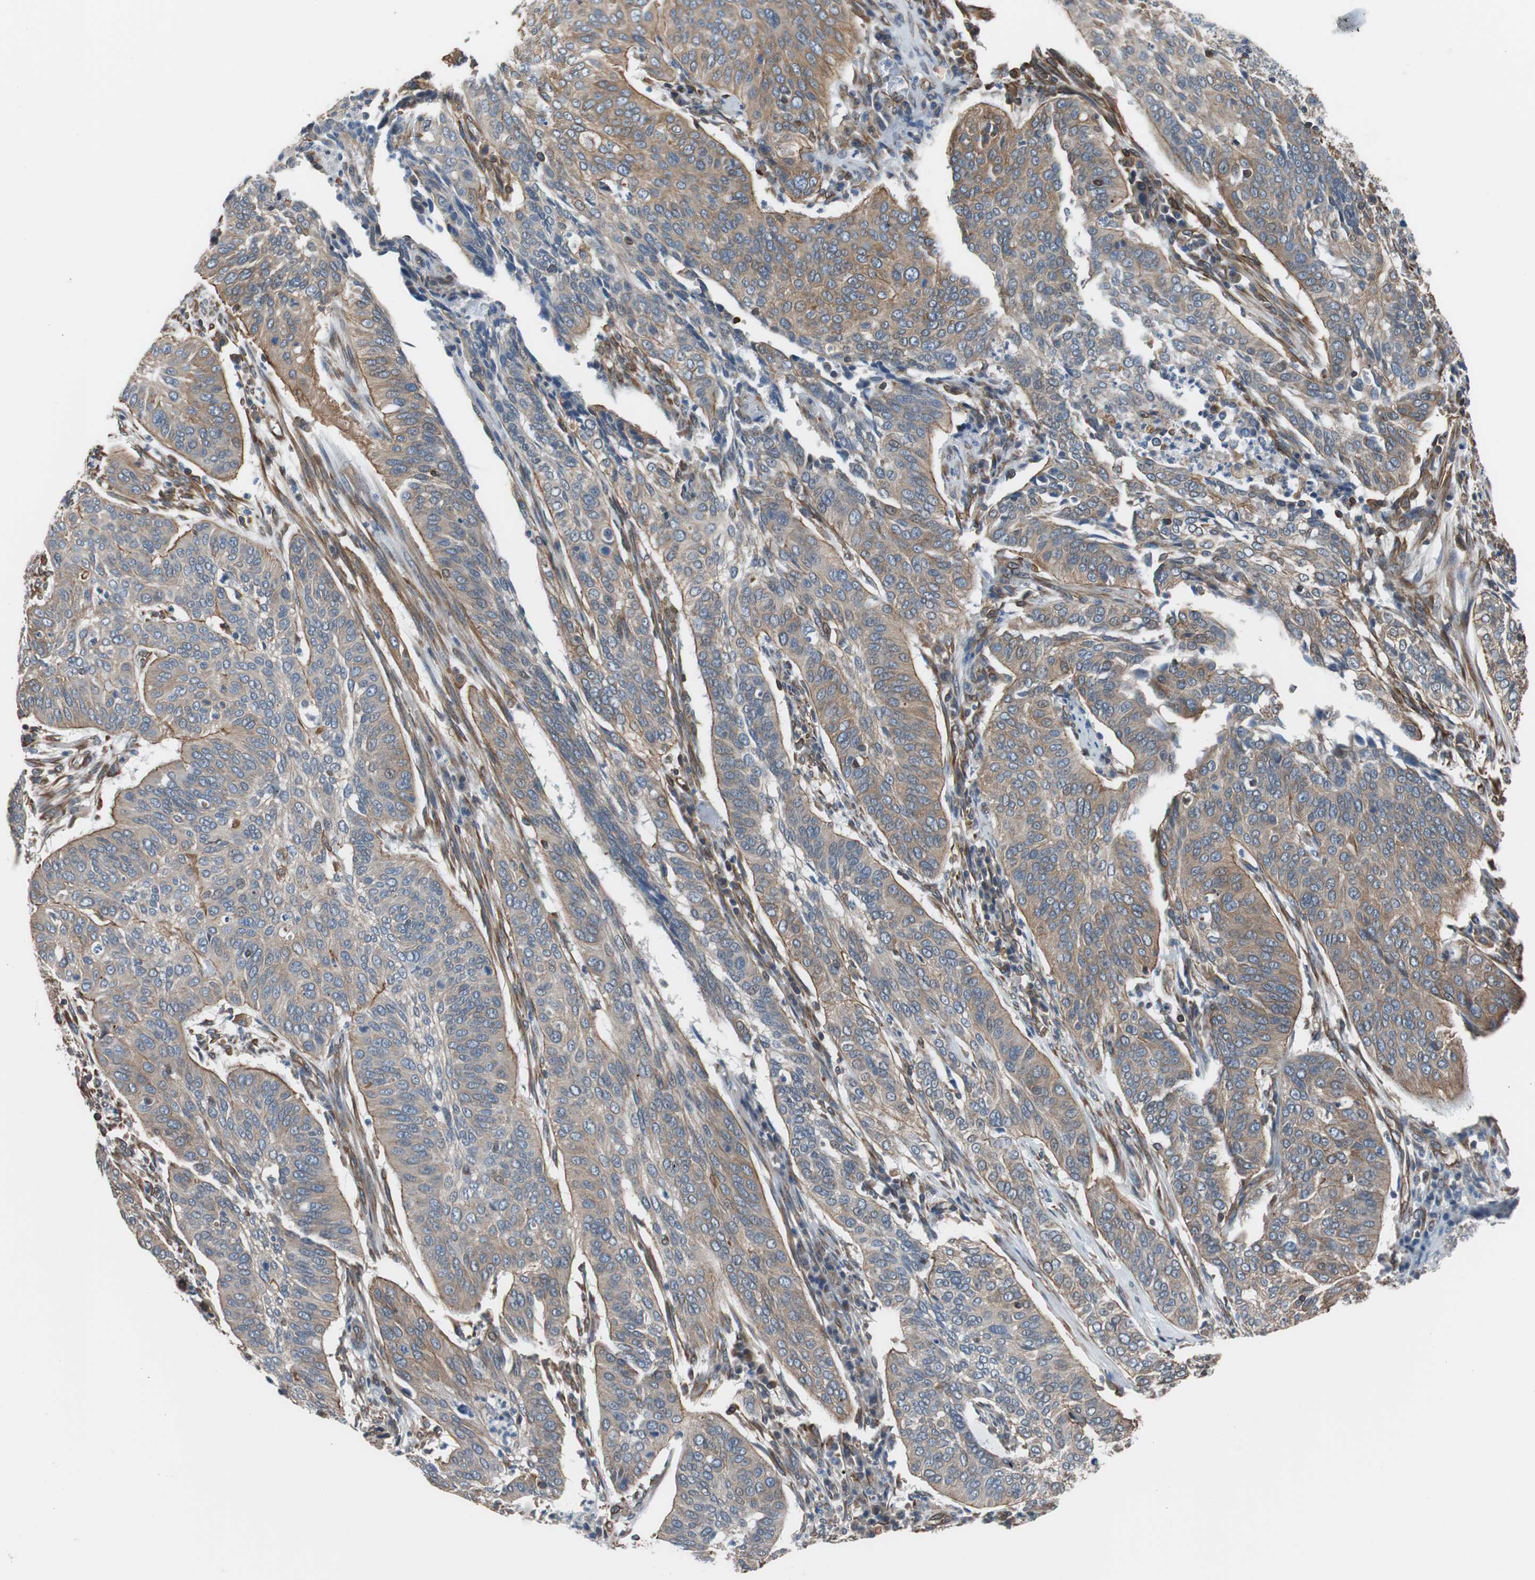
{"staining": {"intensity": "weak", "quantity": ">75%", "location": "cytoplasmic/membranous"}, "tissue": "cervical cancer", "cell_type": "Tumor cells", "image_type": "cancer", "snomed": [{"axis": "morphology", "description": "Squamous cell carcinoma, NOS"}, {"axis": "topography", "description": "Cervix"}], "caption": "About >75% of tumor cells in human cervical squamous cell carcinoma demonstrate weak cytoplasmic/membranous protein positivity as visualized by brown immunohistochemical staining.", "gene": "KIF3B", "patient": {"sex": "female", "age": 39}}